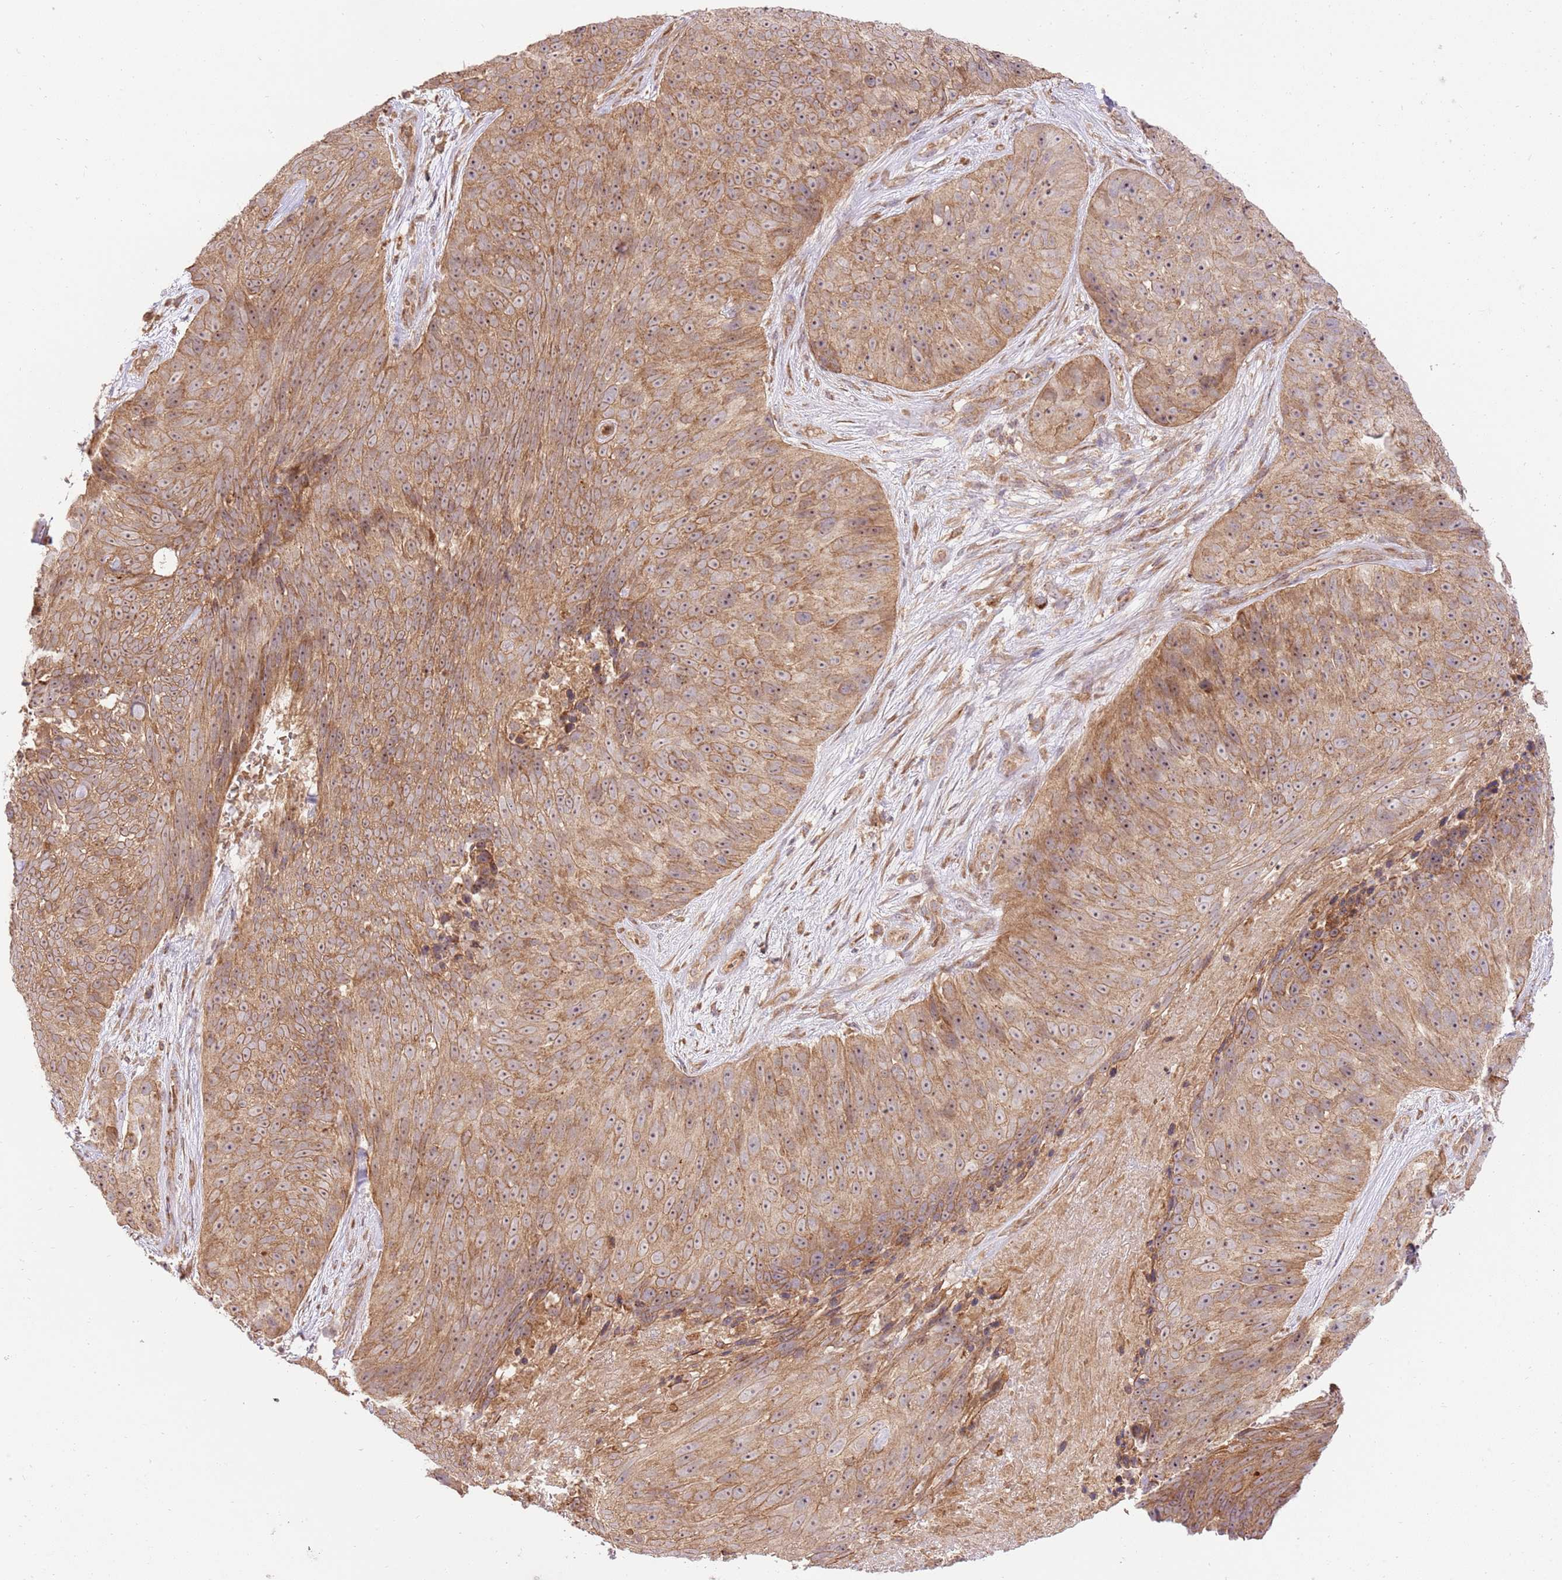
{"staining": {"intensity": "moderate", "quantity": ">75%", "location": "cytoplasmic/membranous,nuclear"}, "tissue": "skin cancer", "cell_type": "Tumor cells", "image_type": "cancer", "snomed": [{"axis": "morphology", "description": "Squamous cell carcinoma, NOS"}, {"axis": "topography", "description": "Skin"}], "caption": "DAB (3,3'-diaminobenzidine) immunohistochemical staining of squamous cell carcinoma (skin) displays moderate cytoplasmic/membranous and nuclear protein positivity in approximately >75% of tumor cells. (DAB (3,3'-diaminobenzidine) = brown stain, brightfield microscopy at high magnification).", "gene": "SPATA2L", "patient": {"sex": "female", "age": 87}}